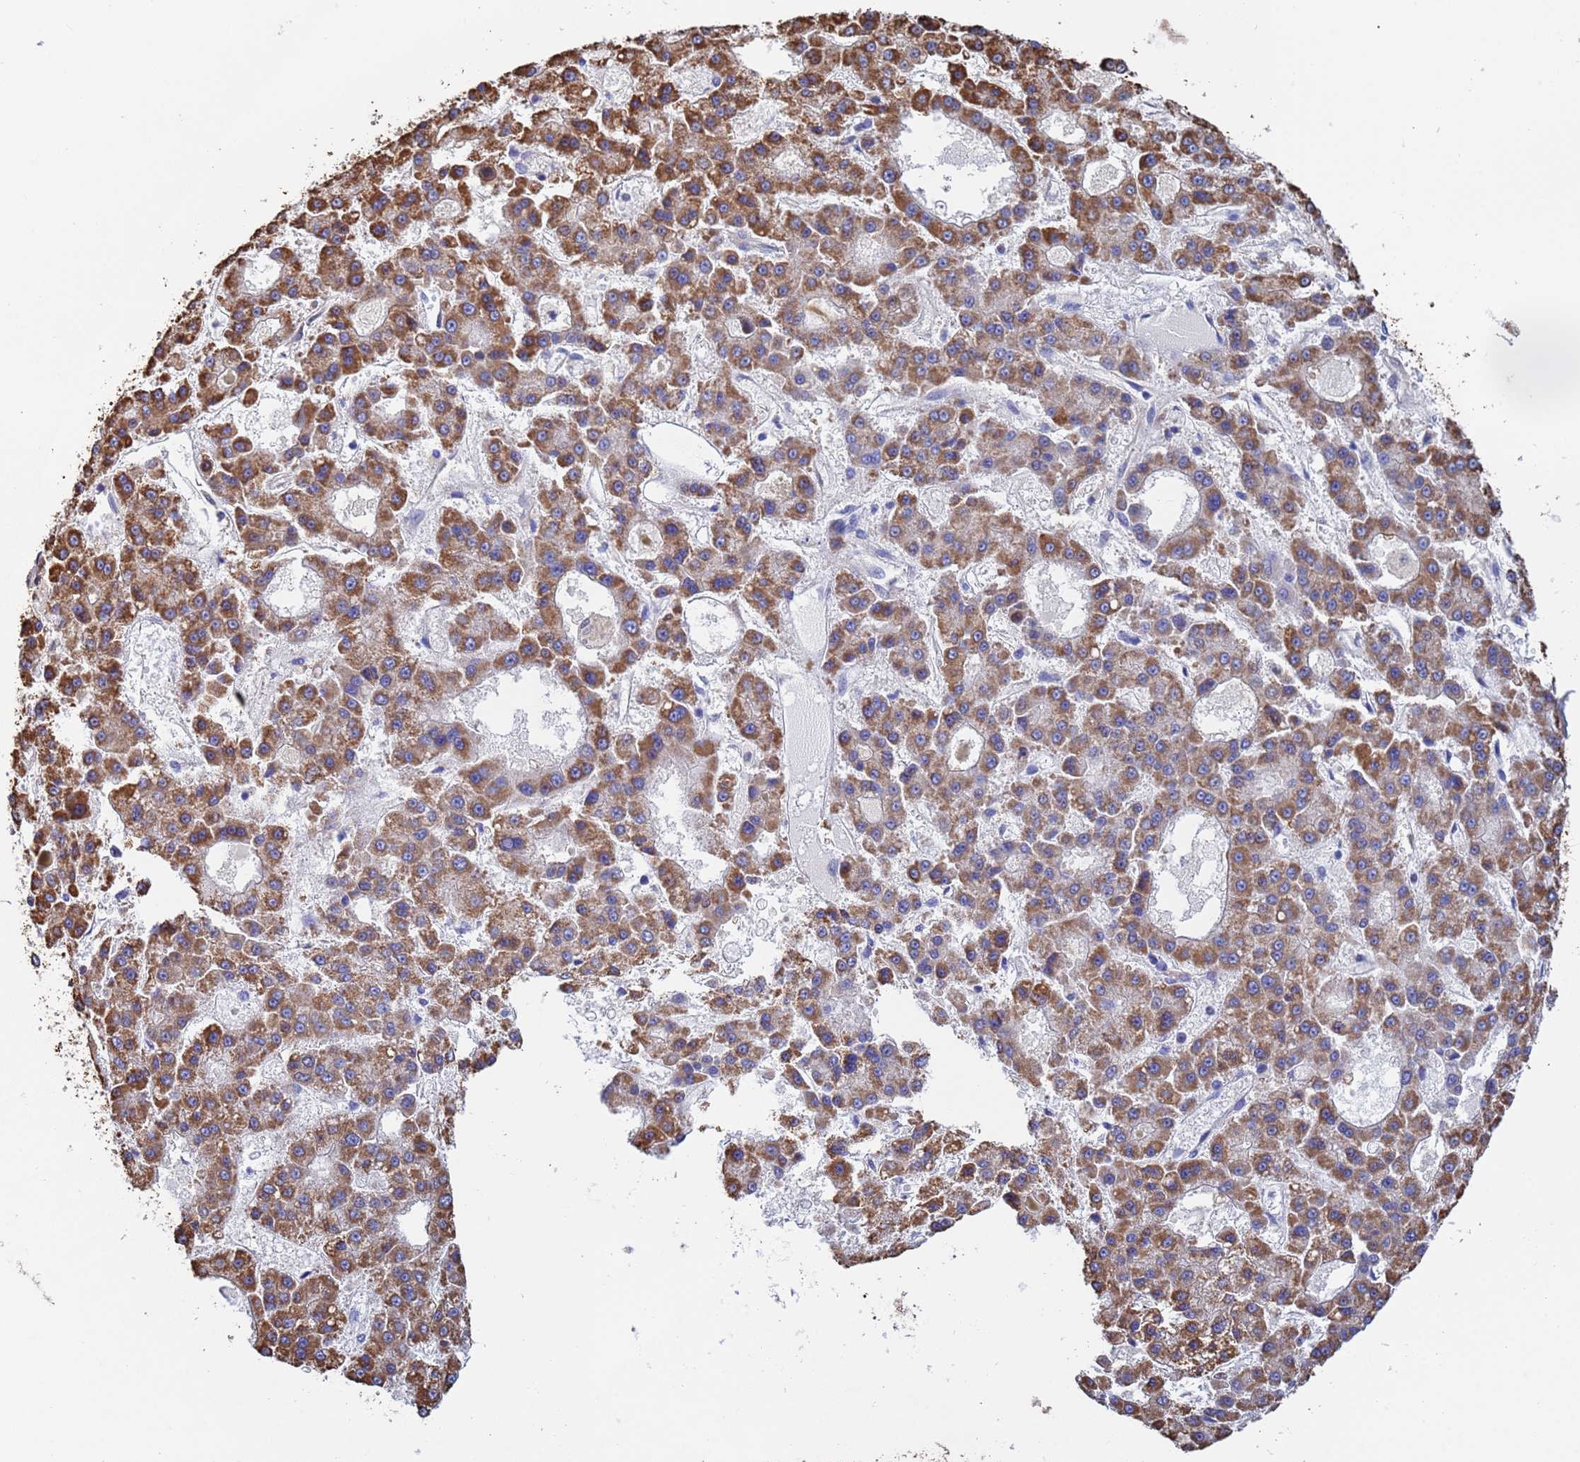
{"staining": {"intensity": "moderate", "quantity": ">75%", "location": "cytoplasmic/membranous"}, "tissue": "liver cancer", "cell_type": "Tumor cells", "image_type": "cancer", "snomed": [{"axis": "morphology", "description": "Carcinoma, Hepatocellular, NOS"}, {"axis": "topography", "description": "Liver"}], "caption": "Tumor cells demonstrate medium levels of moderate cytoplasmic/membranous positivity in about >75% of cells in hepatocellular carcinoma (liver).", "gene": "FAM25A", "patient": {"sex": "male", "age": 70}}